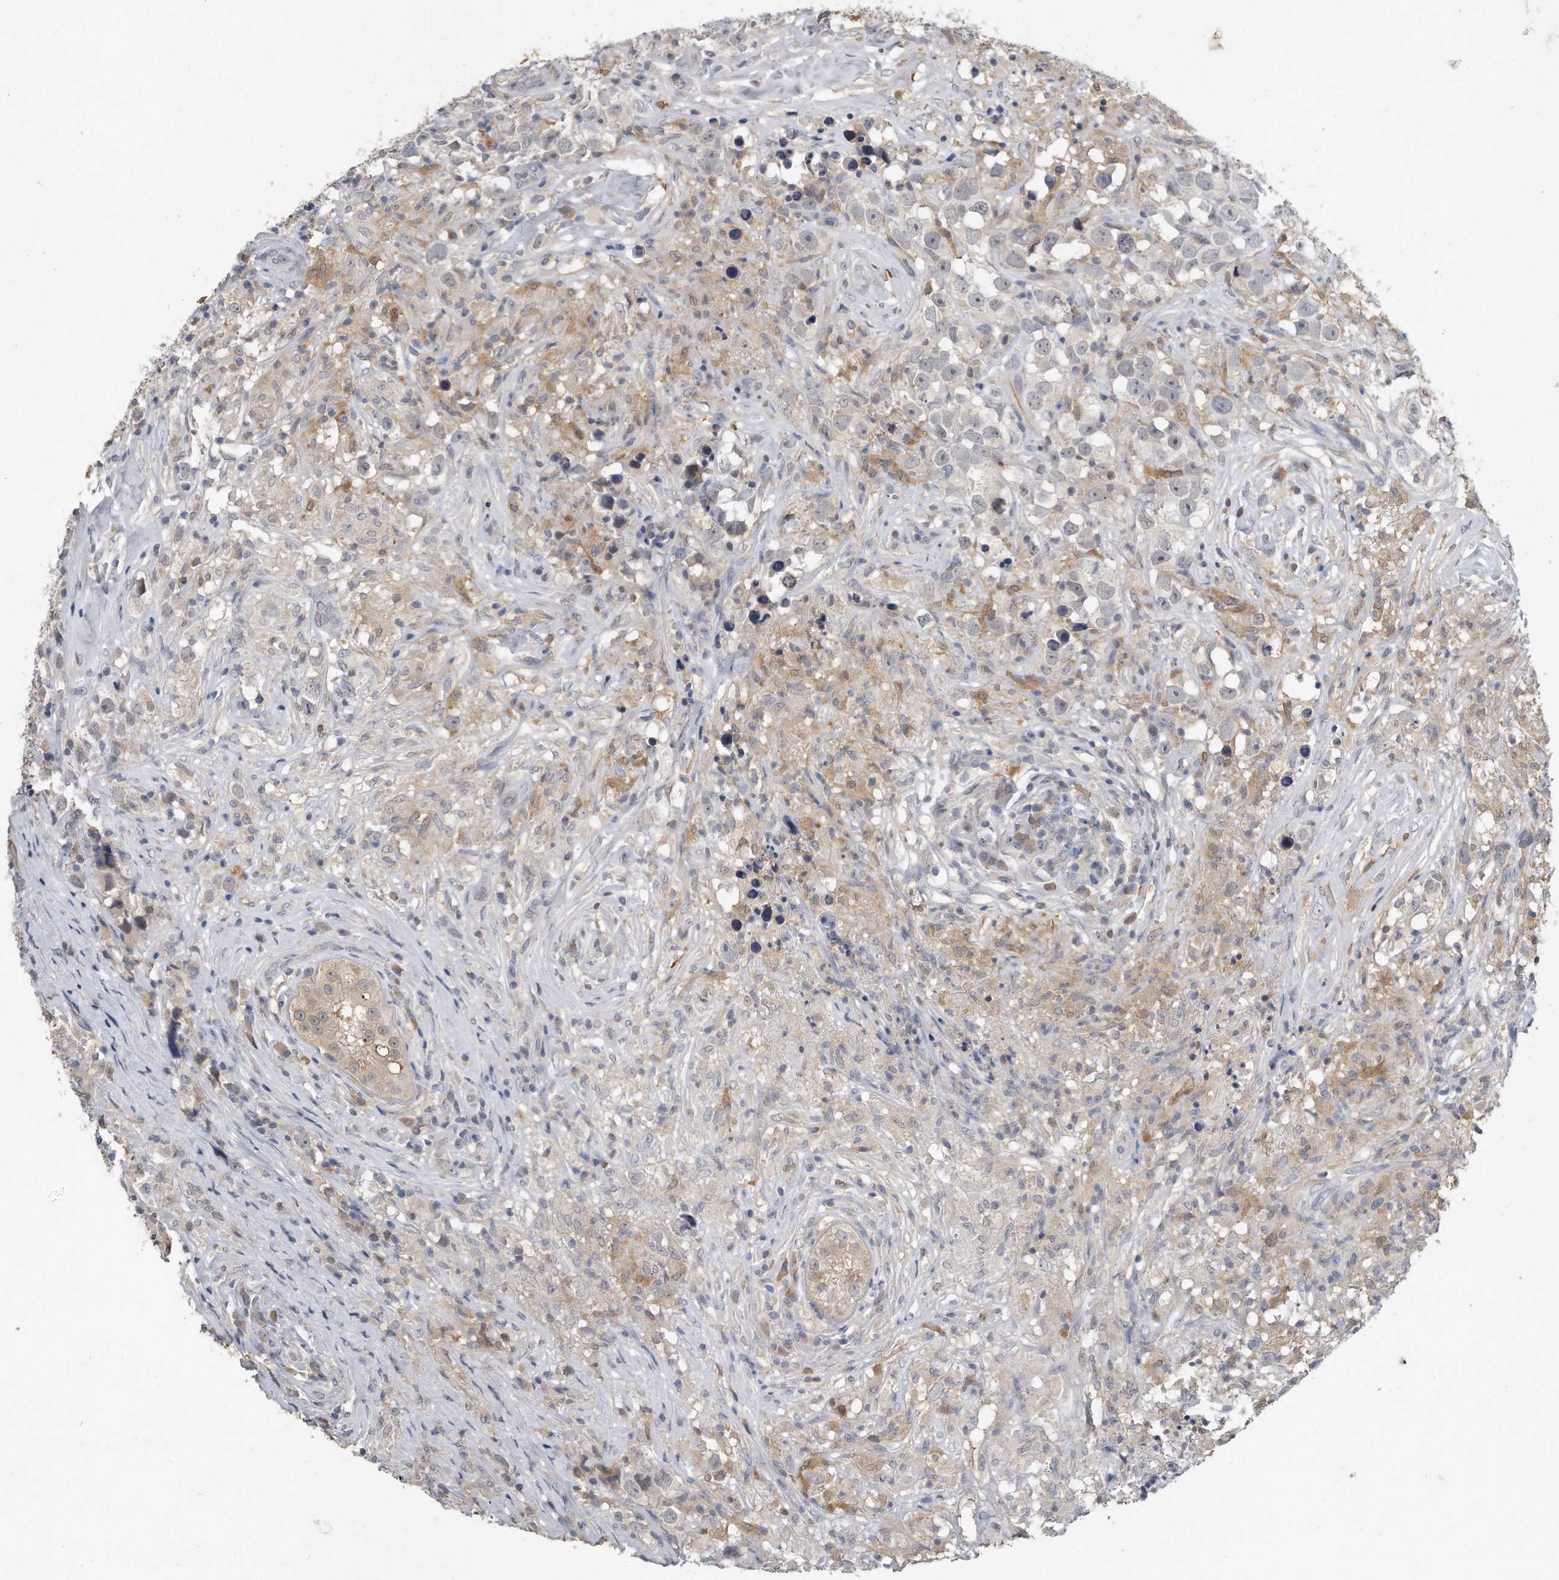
{"staining": {"intensity": "negative", "quantity": "none", "location": "none"}, "tissue": "testis cancer", "cell_type": "Tumor cells", "image_type": "cancer", "snomed": [{"axis": "morphology", "description": "Seminoma, NOS"}, {"axis": "topography", "description": "Testis"}], "caption": "High power microscopy micrograph of an immunohistochemistry (IHC) image of testis cancer, revealing no significant staining in tumor cells.", "gene": "CAMK1", "patient": {"sex": "male", "age": 49}}